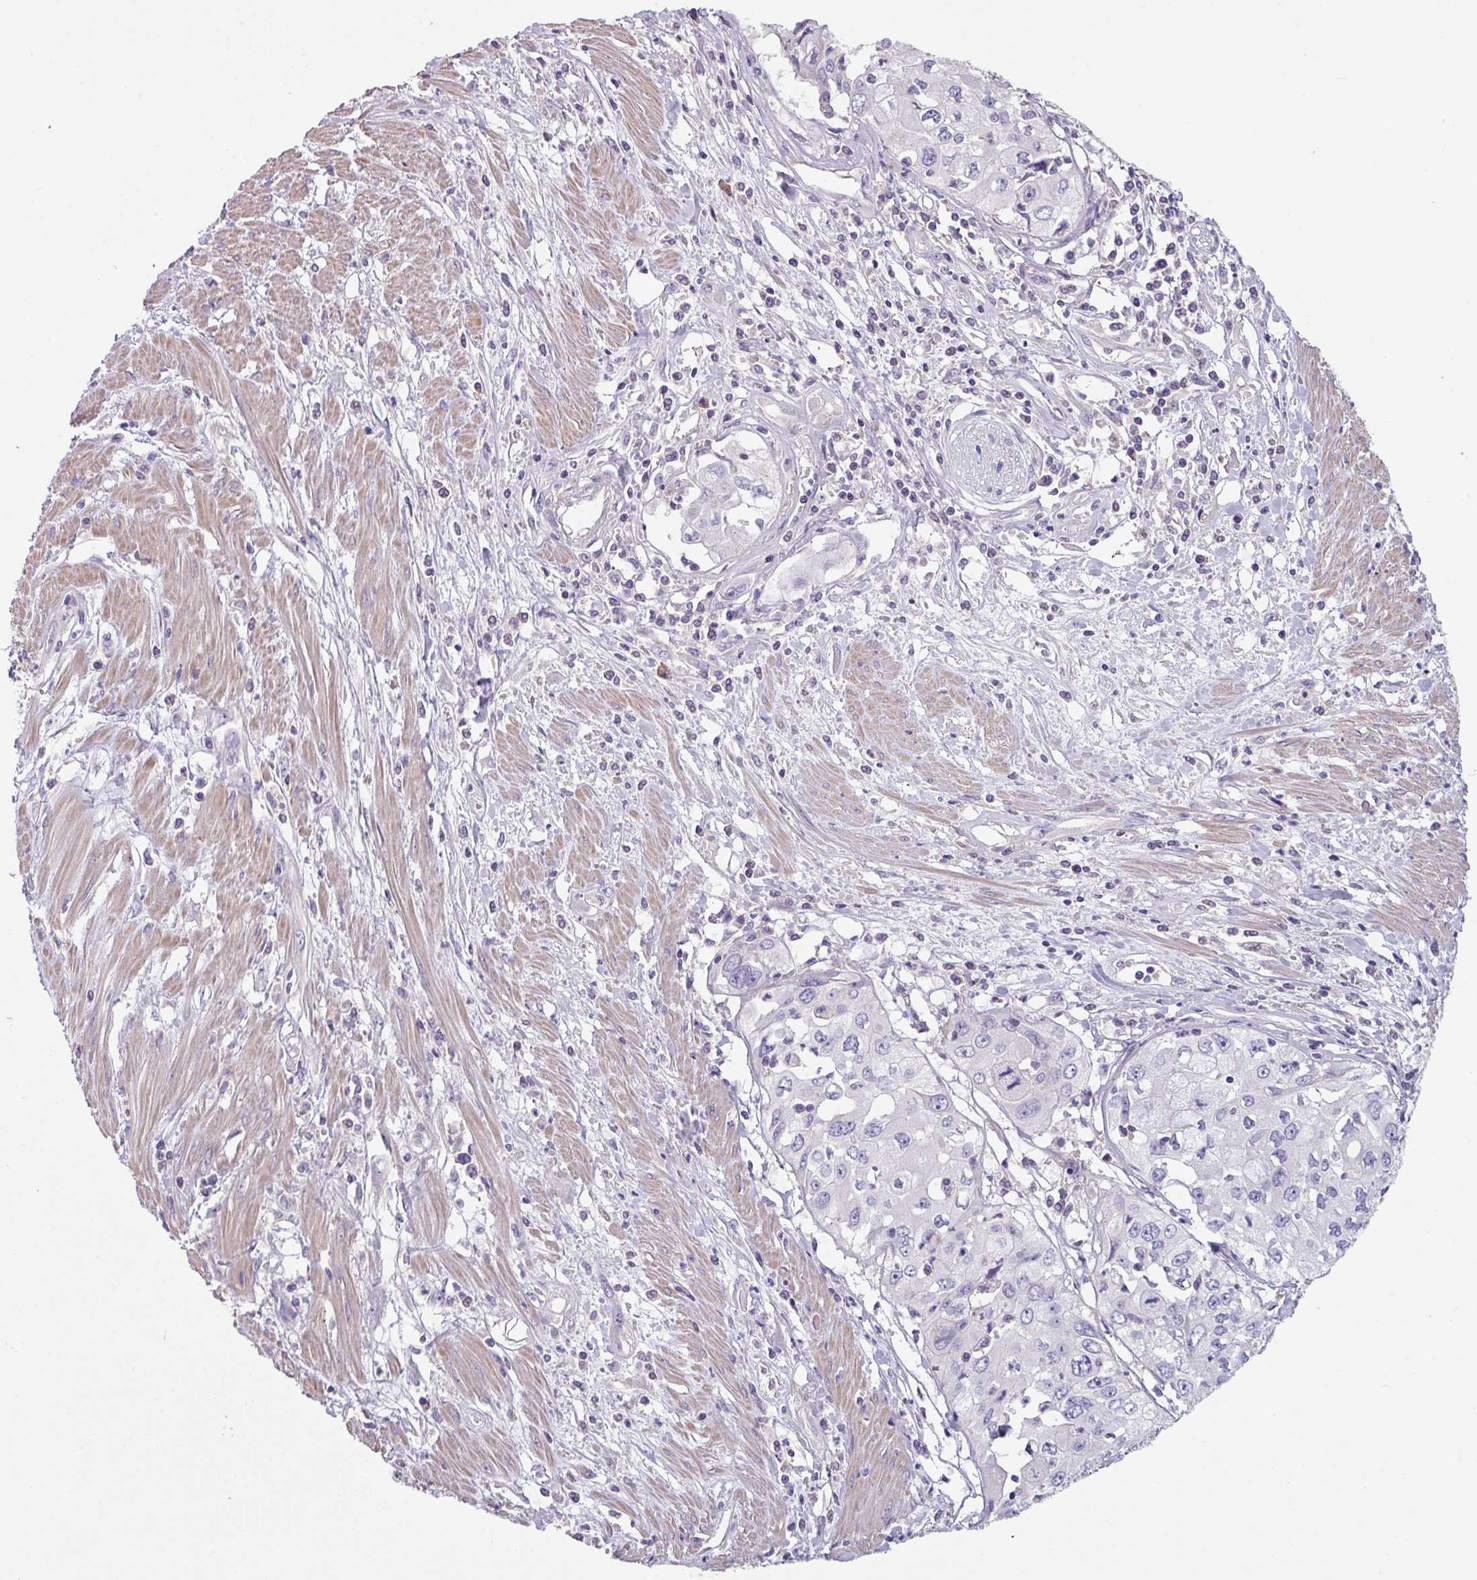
{"staining": {"intensity": "negative", "quantity": "none", "location": "none"}, "tissue": "cervical cancer", "cell_type": "Tumor cells", "image_type": "cancer", "snomed": [{"axis": "morphology", "description": "Squamous cell carcinoma, NOS"}, {"axis": "topography", "description": "Cervix"}], "caption": "Immunohistochemistry of cervical cancer demonstrates no positivity in tumor cells. (Stains: DAB (3,3'-diaminobenzidine) IHC with hematoxylin counter stain, Microscopy: brightfield microscopy at high magnification).", "gene": "TMEM132A", "patient": {"sex": "female", "age": 31}}